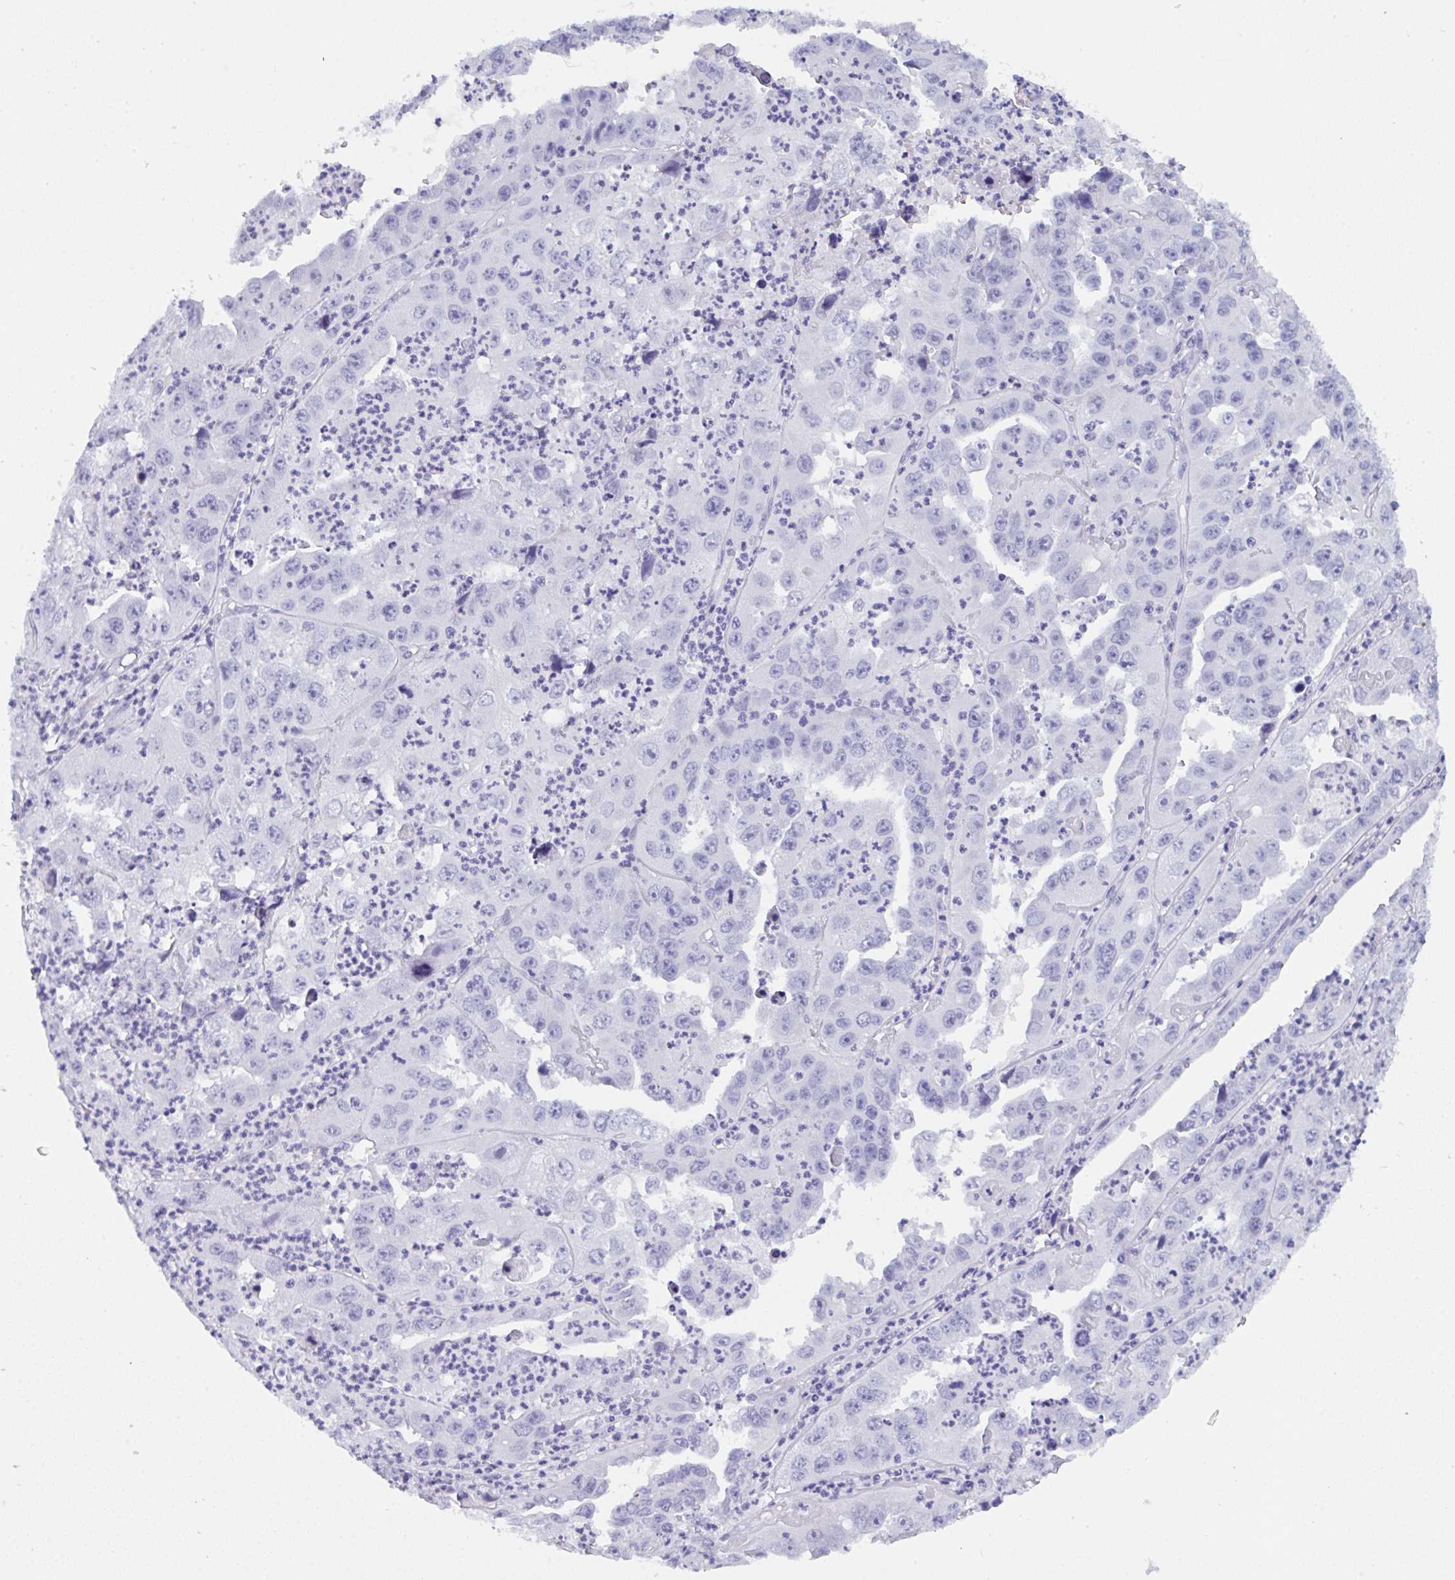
{"staining": {"intensity": "negative", "quantity": "none", "location": "none"}, "tissue": "endometrial cancer", "cell_type": "Tumor cells", "image_type": "cancer", "snomed": [{"axis": "morphology", "description": "Adenocarcinoma, NOS"}, {"axis": "topography", "description": "Uterus"}], "caption": "Endometrial cancer (adenocarcinoma) was stained to show a protein in brown. There is no significant staining in tumor cells.", "gene": "PRDM9", "patient": {"sex": "female", "age": 62}}